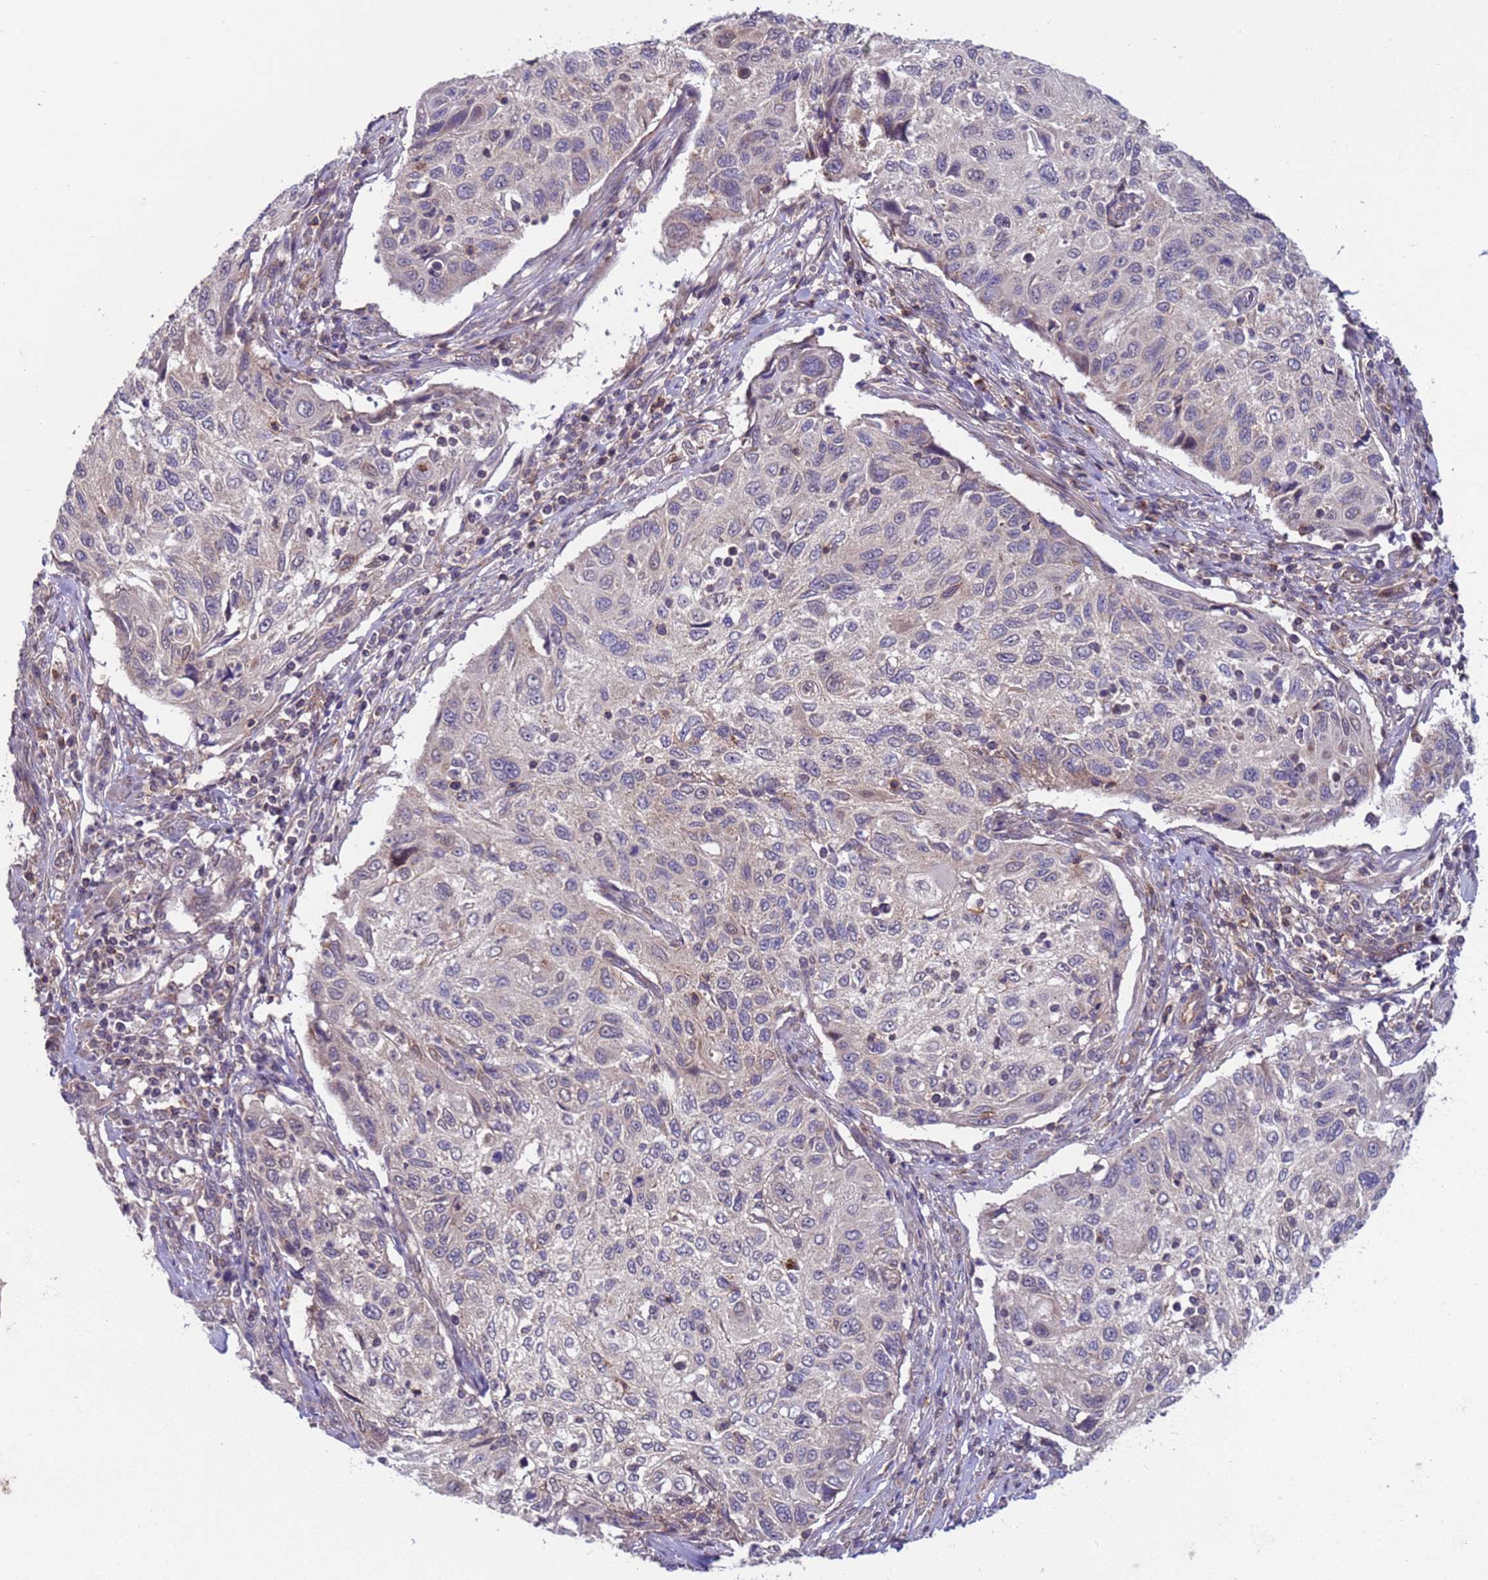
{"staining": {"intensity": "negative", "quantity": "none", "location": "none"}, "tissue": "cervical cancer", "cell_type": "Tumor cells", "image_type": "cancer", "snomed": [{"axis": "morphology", "description": "Squamous cell carcinoma, NOS"}, {"axis": "topography", "description": "Cervix"}], "caption": "Immunohistochemistry of cervical cancer exhibits no positivity in tumor cells.", "gene": "ACAD8", "patient": {"sex": "female", "age": 70}}